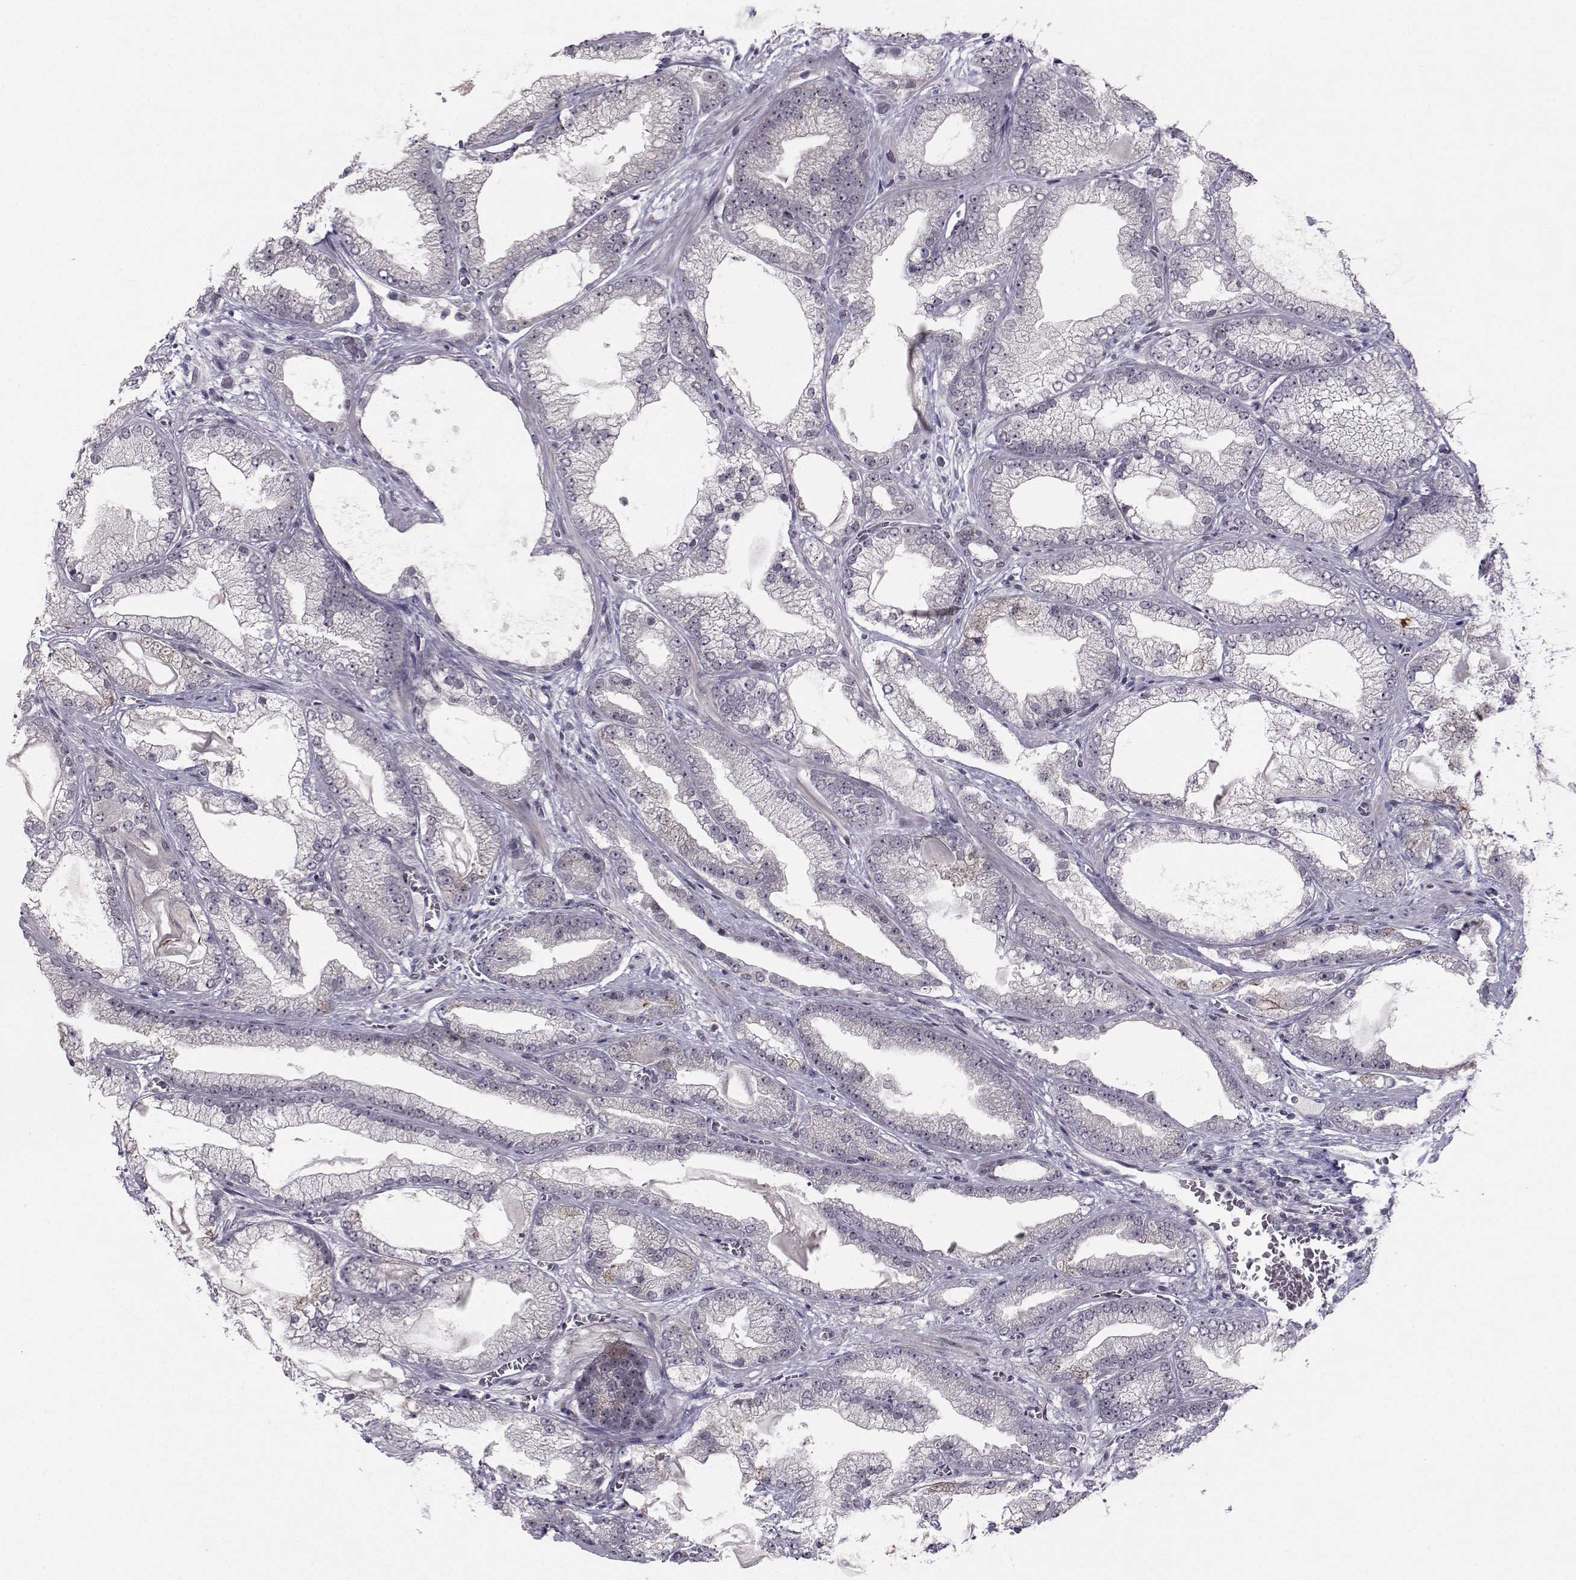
{"staining": {"intensity": "negative", "quantity": "none", "location": "none"}, "tissue": "prostate cancer", "cell_type": "Tumor cells", "image_type": "cancer", "snomed": [{"axis": "morphology", "description": "Adenocarcinoma, Low grade"}, {"axis": "topography", "description": "Prostate"}], "caption": "An immunohistochemistry (IHC) image of prostate adenocarcinoma (low-grade) is shown. There is no staining in tumor cells of prostate adenocarcinoma (low-grade).", "gene": "MARCHF4", "patient": {"sex": "male", "age": 57}}